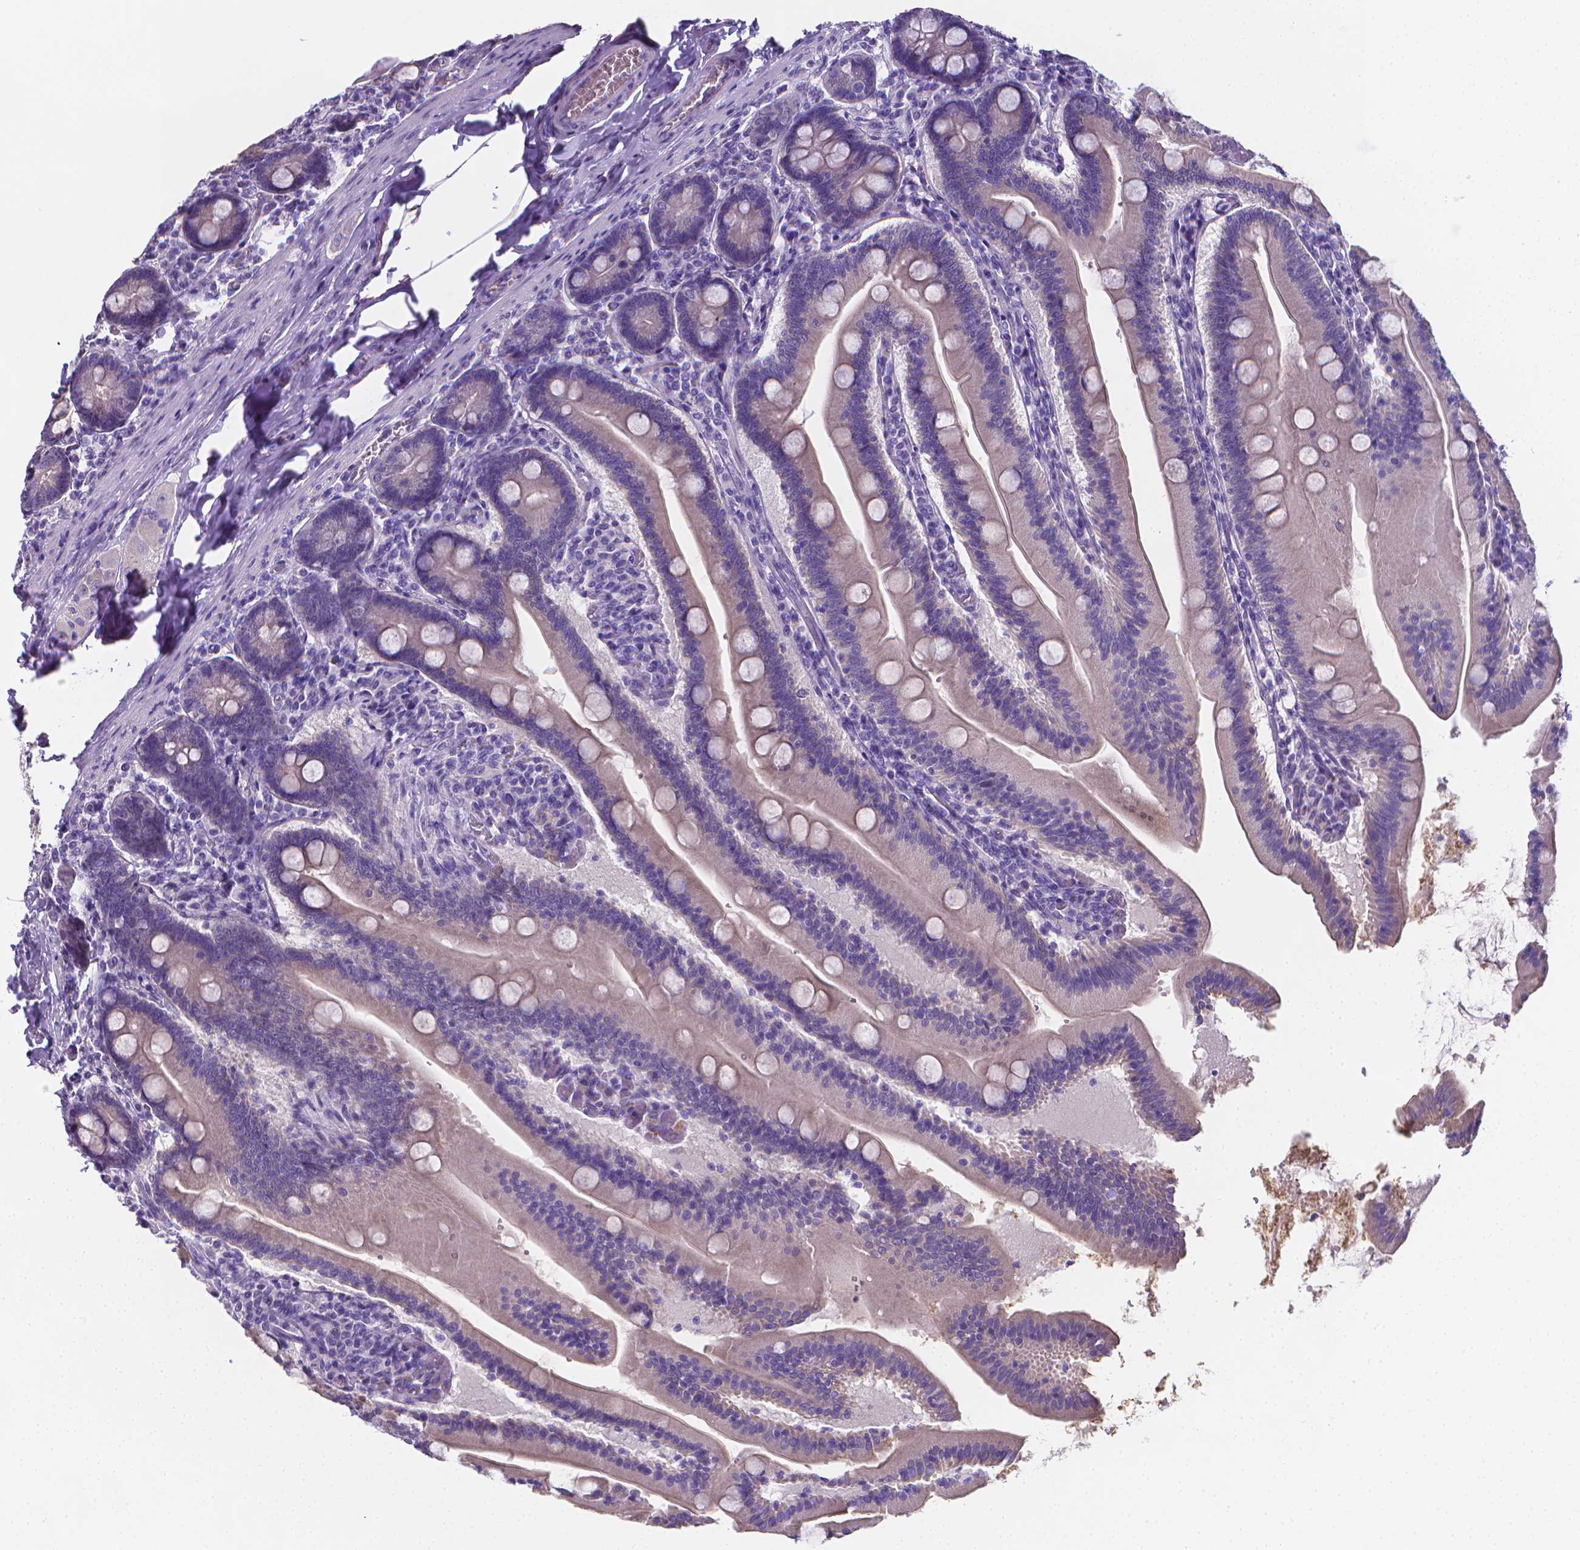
{"staining": {"intensity": "negative", "quantity": "none", "location": "none"}, "tissue": "small intestine", "cell_type": "Glandular cells", "image_type": "normal", "snomed": [{"axis": "morphology", "description": "Normal tissue, NOS"}, {"axis": "topography", "description": "Small intestine"}], "caption": "Immunohistochemical staining of normal small intestine demonstrates no significant staining in glandular cells. The staining is performed using DAB (3,3'-diaminobenzidine) brown chromogen with nuclei counter-stained in using hematoxylin.", "gene": "LRRC73", "patient": {"sex": "male", "age": 37}}